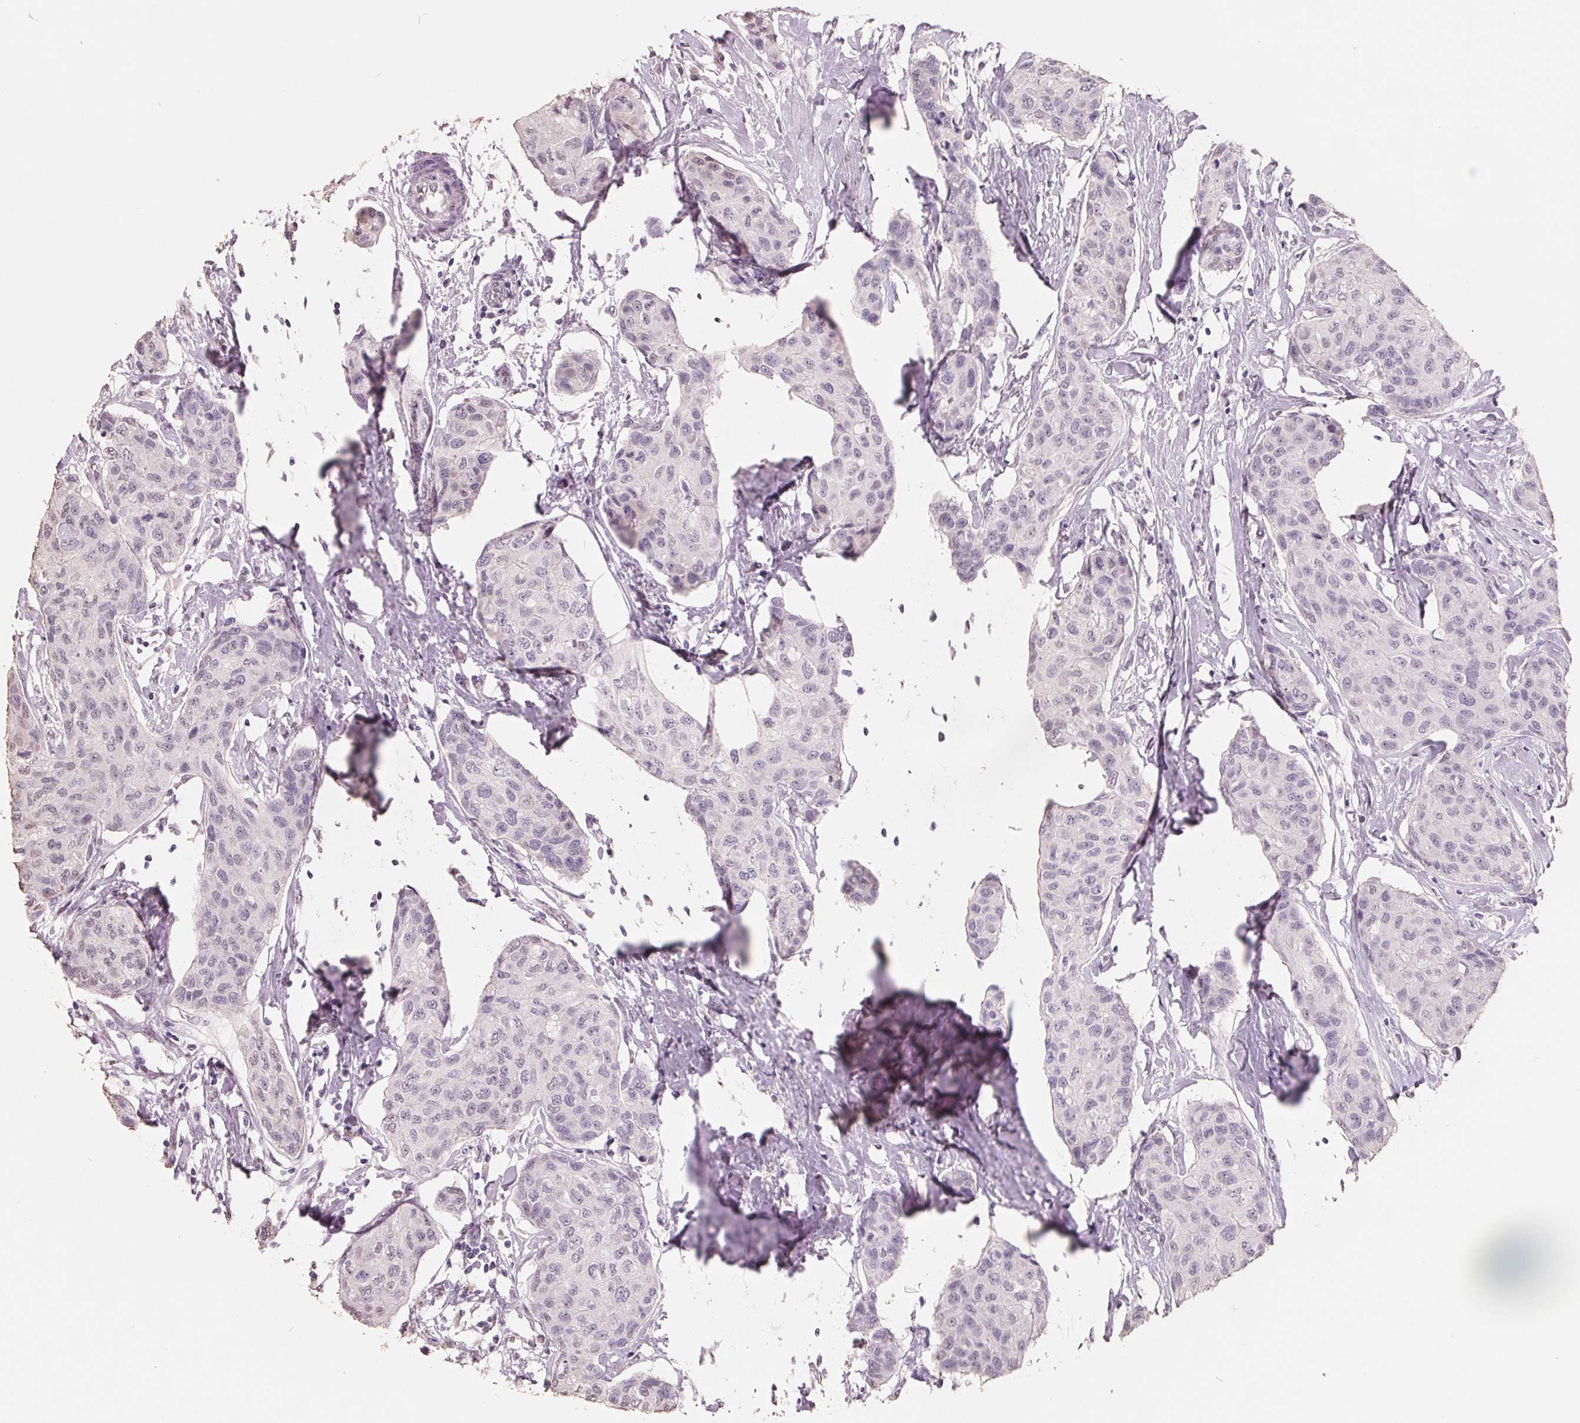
{"staining": {"intensity": "negative", "quantity": "none", "location": "none"}, "tissue": "breast cancer", "cell_type": "Tumor cells", "image_type": "cancer", "snomed": [{"axis": "morphology", "description": "Duct carcinoma"}, {"axis": "topography", "description": "Breast"}], "caption": "High power microscopy image of an immunohistochemistry histopathology image of breast cancer, revealing no significant expression in tumor cells.", "gene": "FTCD", "patient": {"sex": "female", "age": 80}}